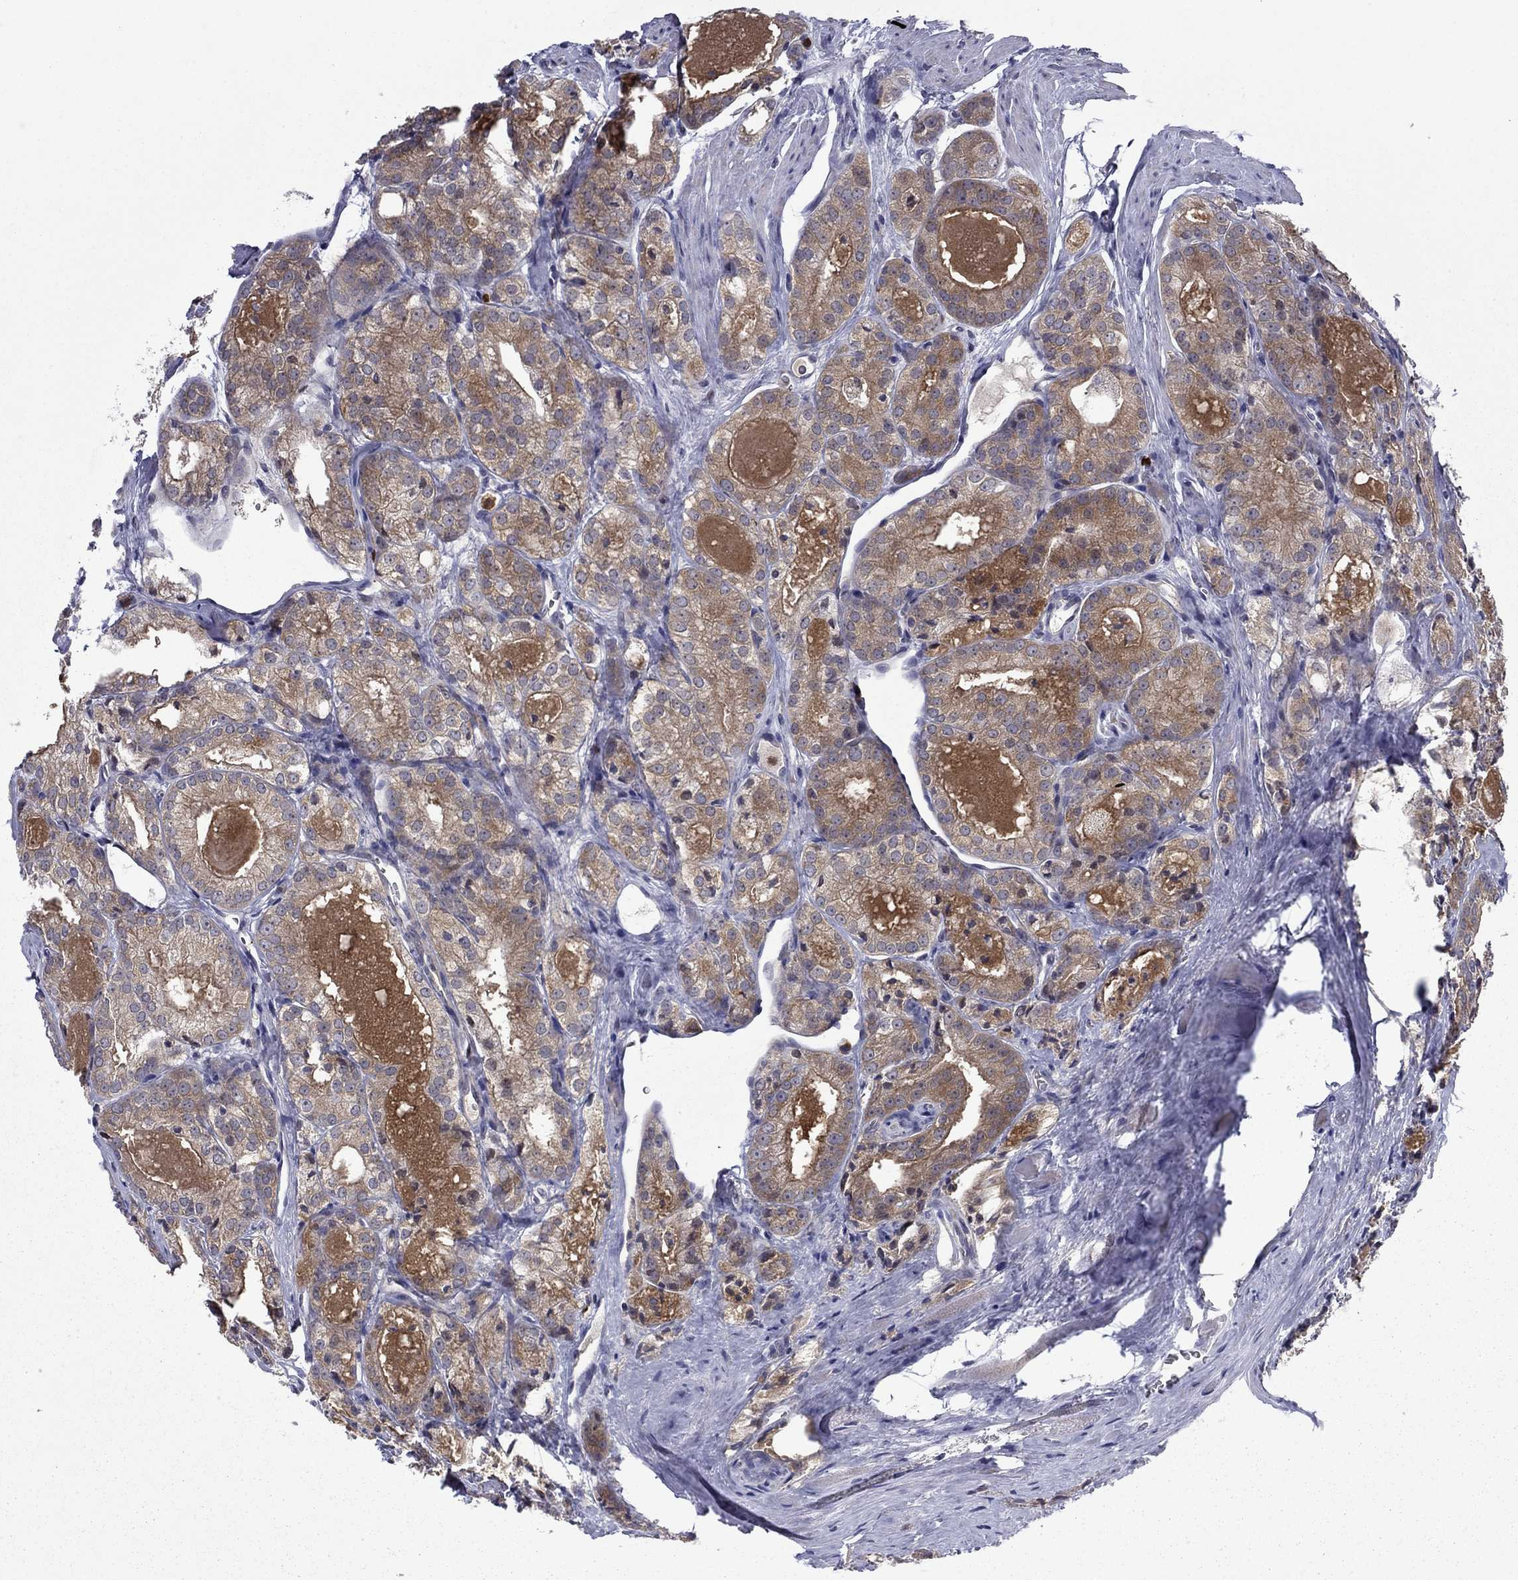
{"staining": {"intensity": "weak", "quantity": "25%-75%", "location": "cytoplasmic/membranous"}, "tissue": "prostate cancer", "cell_type": "Tumor cells", "image_type": "cancer", "snomed": [{"axis": "morphology", "description": "Adenocarcinoma, NOS"}, {"axis": "morphology", "description": "Adenocarcinoma, High grade"}, {"axis": "topography", "description": "Prostate"}], "caption": "The micrograph shows staining of prostate cancer, revealing weak cytoplasmic/membranous protein expression (brown color) within tumor cells. The staining is performed using DAB (3,3'-diaminobenzidine) brown chromogen to label protein expression. The nuclei are counter-stained blue using hematoxylin.", "gene": "DOP1B", "patient": {"sex": "male", "age": 70}}